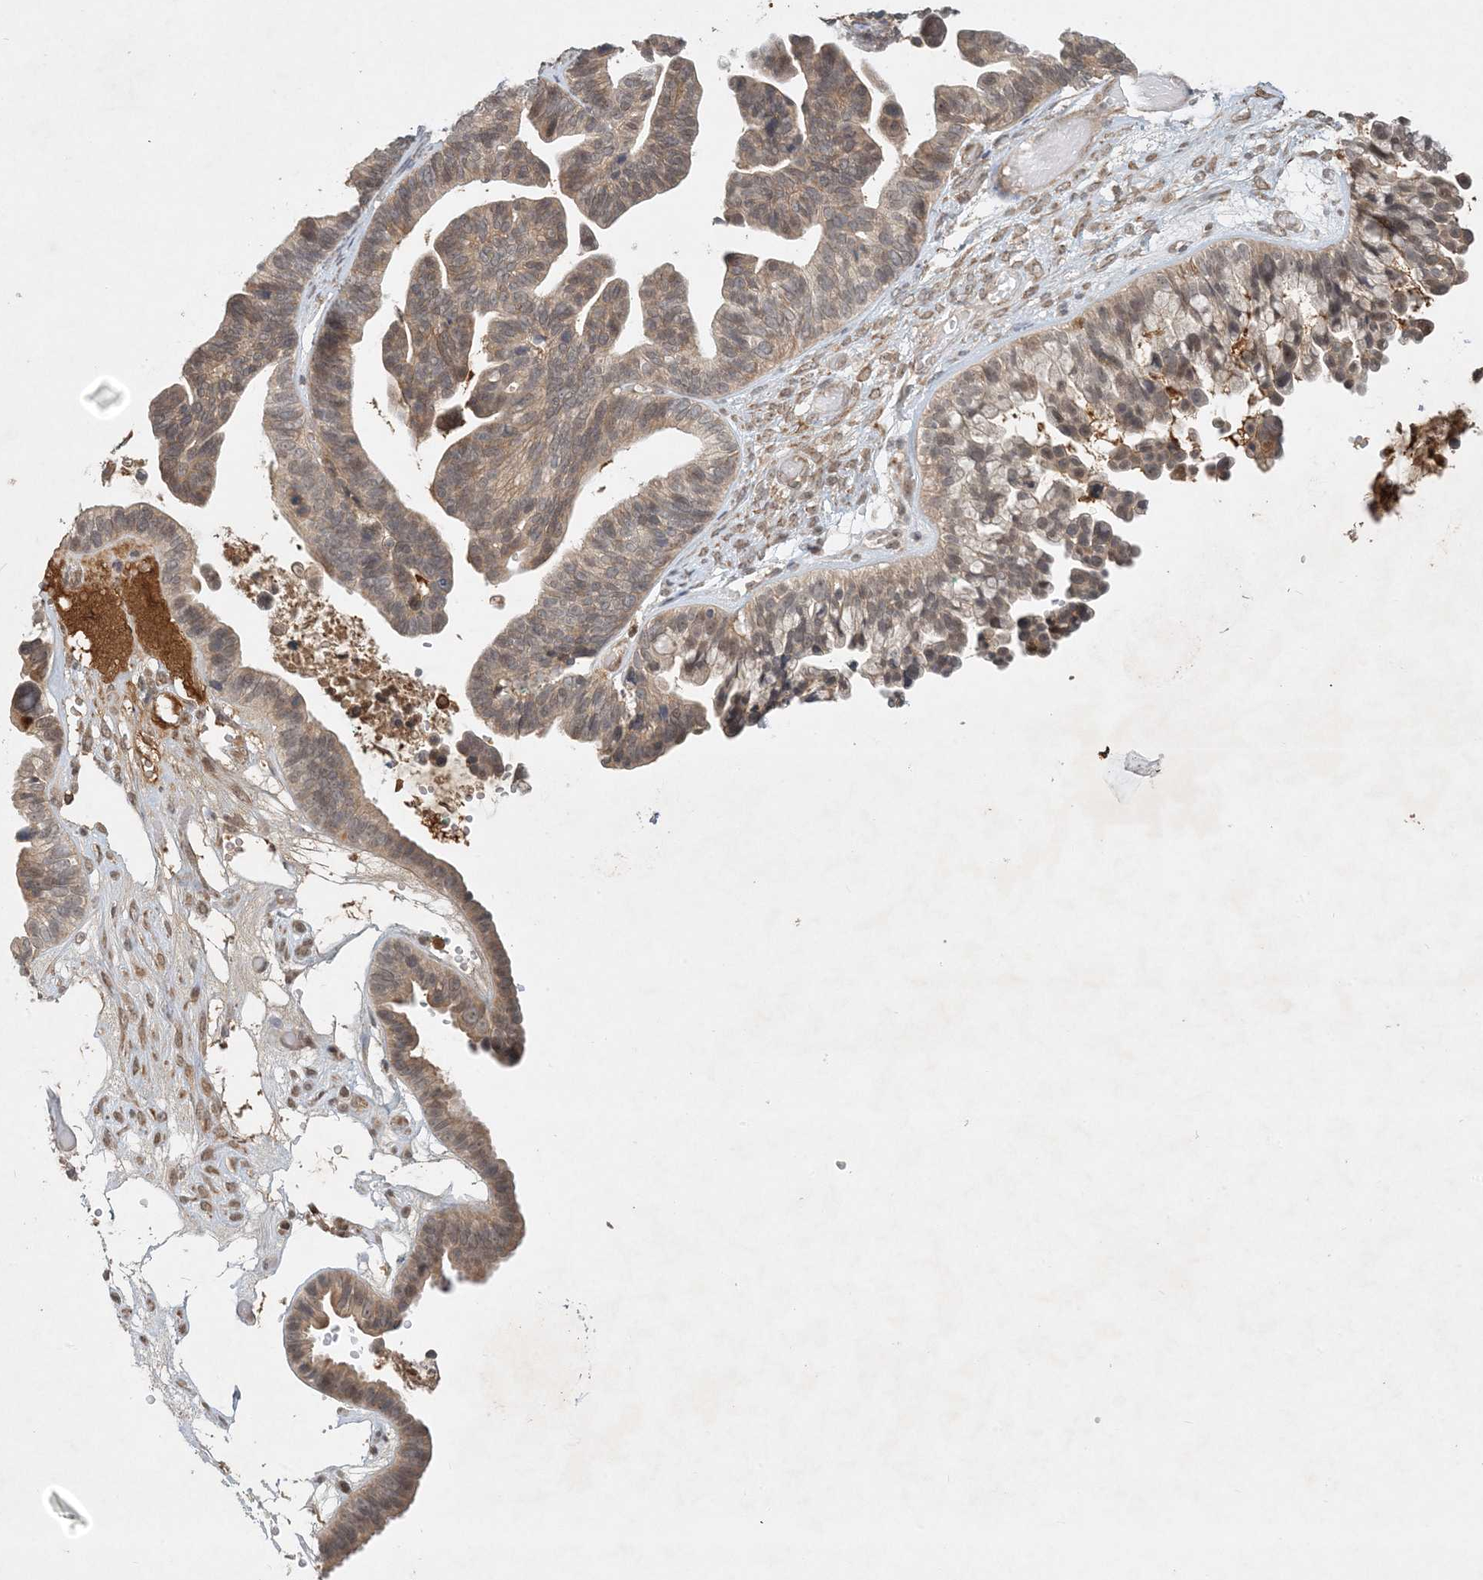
{"staining": {"intensity": "weak", "quantity": "<25%", "location": "cytoplasmic/membranous"}, "tissue": "ovarian cancer", "cell_type": "Tumor cells", "image_type": "cancer", "snomed": [{"axis": "morphology", "description": "Cystadenocarcinoma, serous, NOS"}, {"axis": "topography", "description": "Ovary"}], "caption": "Protein analysis of ovarian cancer (serous cystadenocarcinoma) exhibits no significant expression in tumor cells.", "gene": "ZCCHC4", "patient": {"sex": "female", "age": 56}}